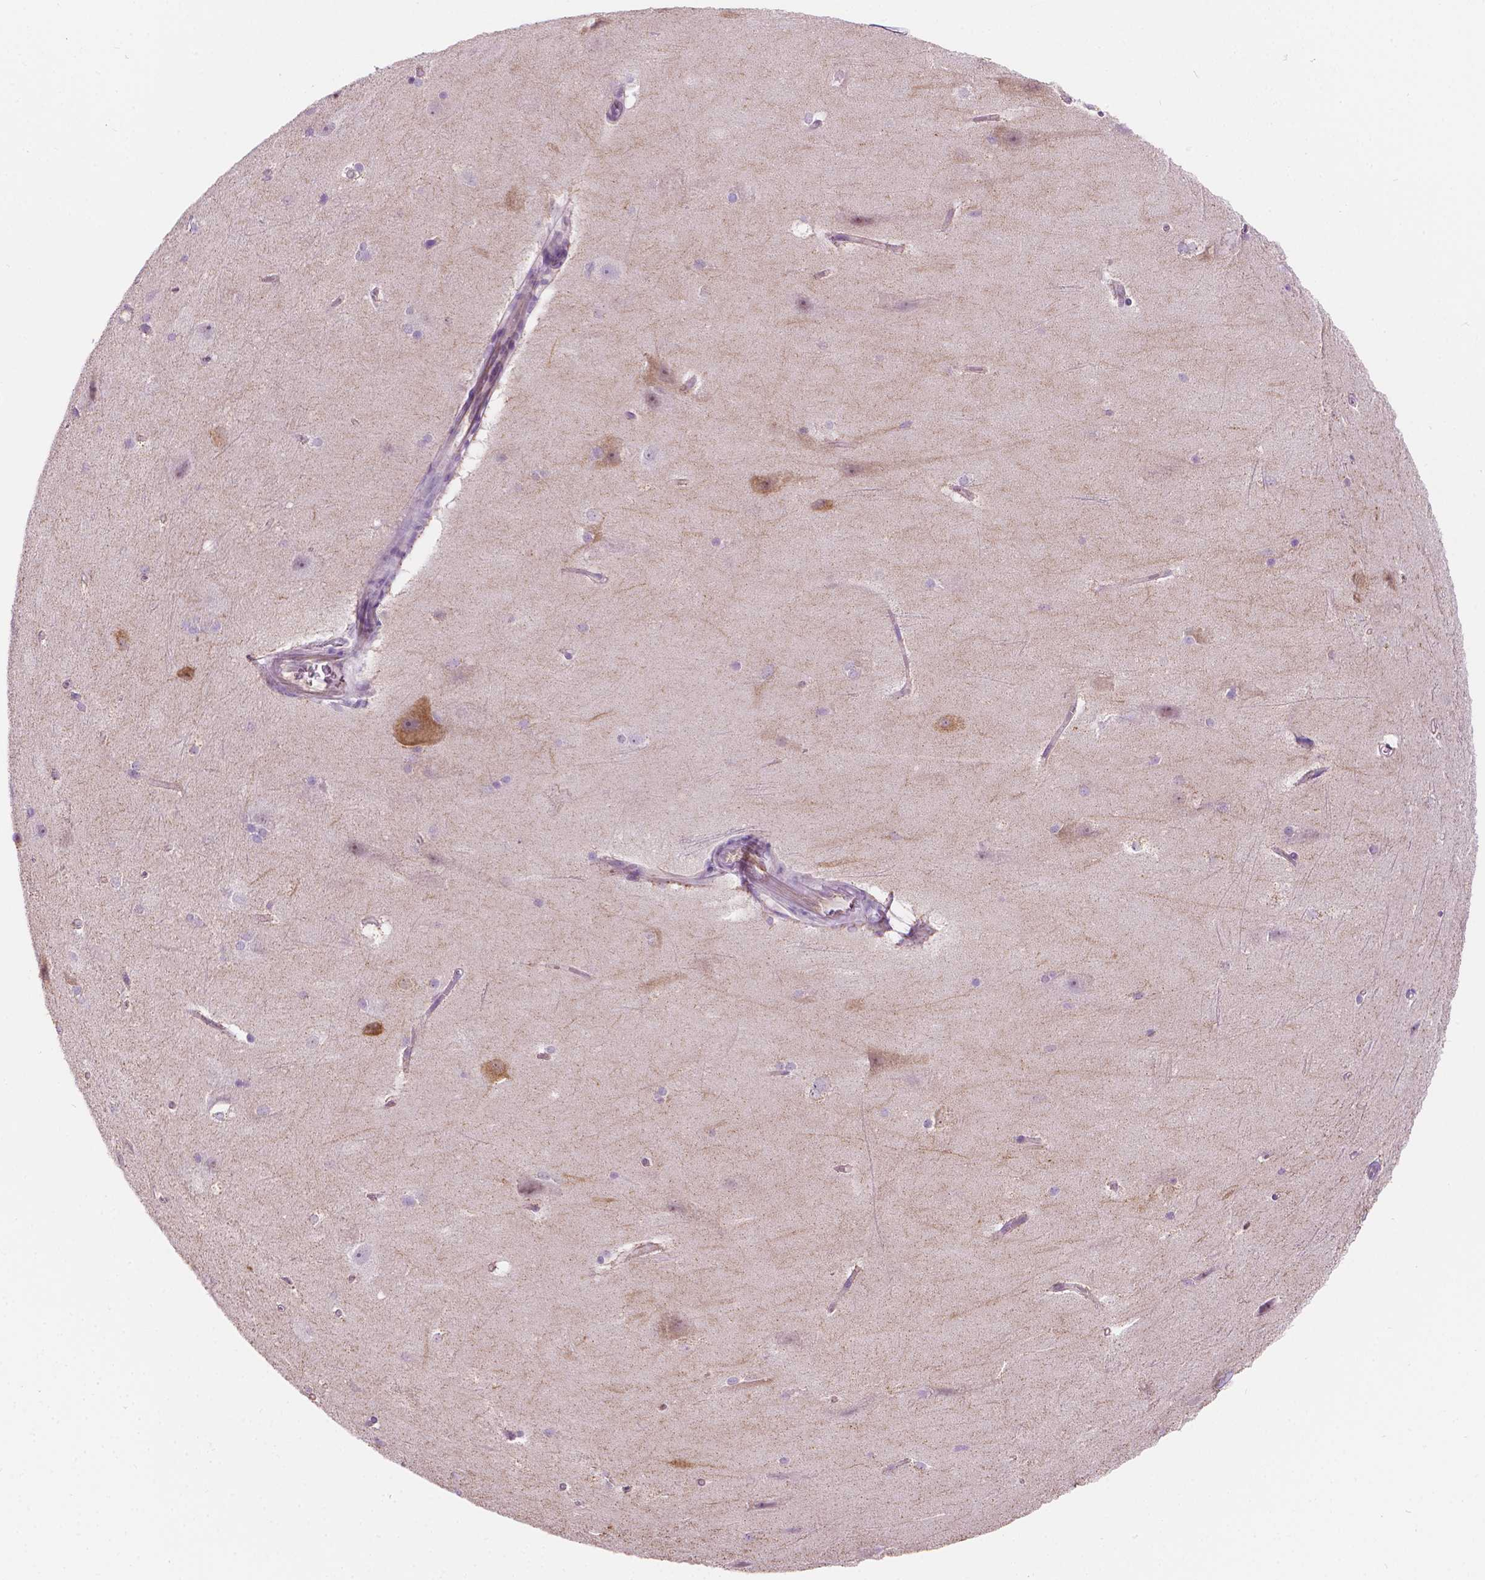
{"staining": {"intensity": "negative", "quantity": "none", "location": "none"}, "tissue": "hippocampus", "cell_type": "Glial cells", "image_type": "normal", "snomed": [{"axis": "morphology", "description": "Normal tissue, NOS"}, {"axis": "topography", "description": "Cerebral cortex"}, {"axis": "topography", "description": "Hippocampus"}], "caption": "Immunohistochemical staining of normal human hippocampus shows no significant positivity in glial cells. (DAB IHC visualized using brightfield microscopy, high magnification).", "gene": "NOS1AP", "patient": {"sex": "female", "age": 19}}